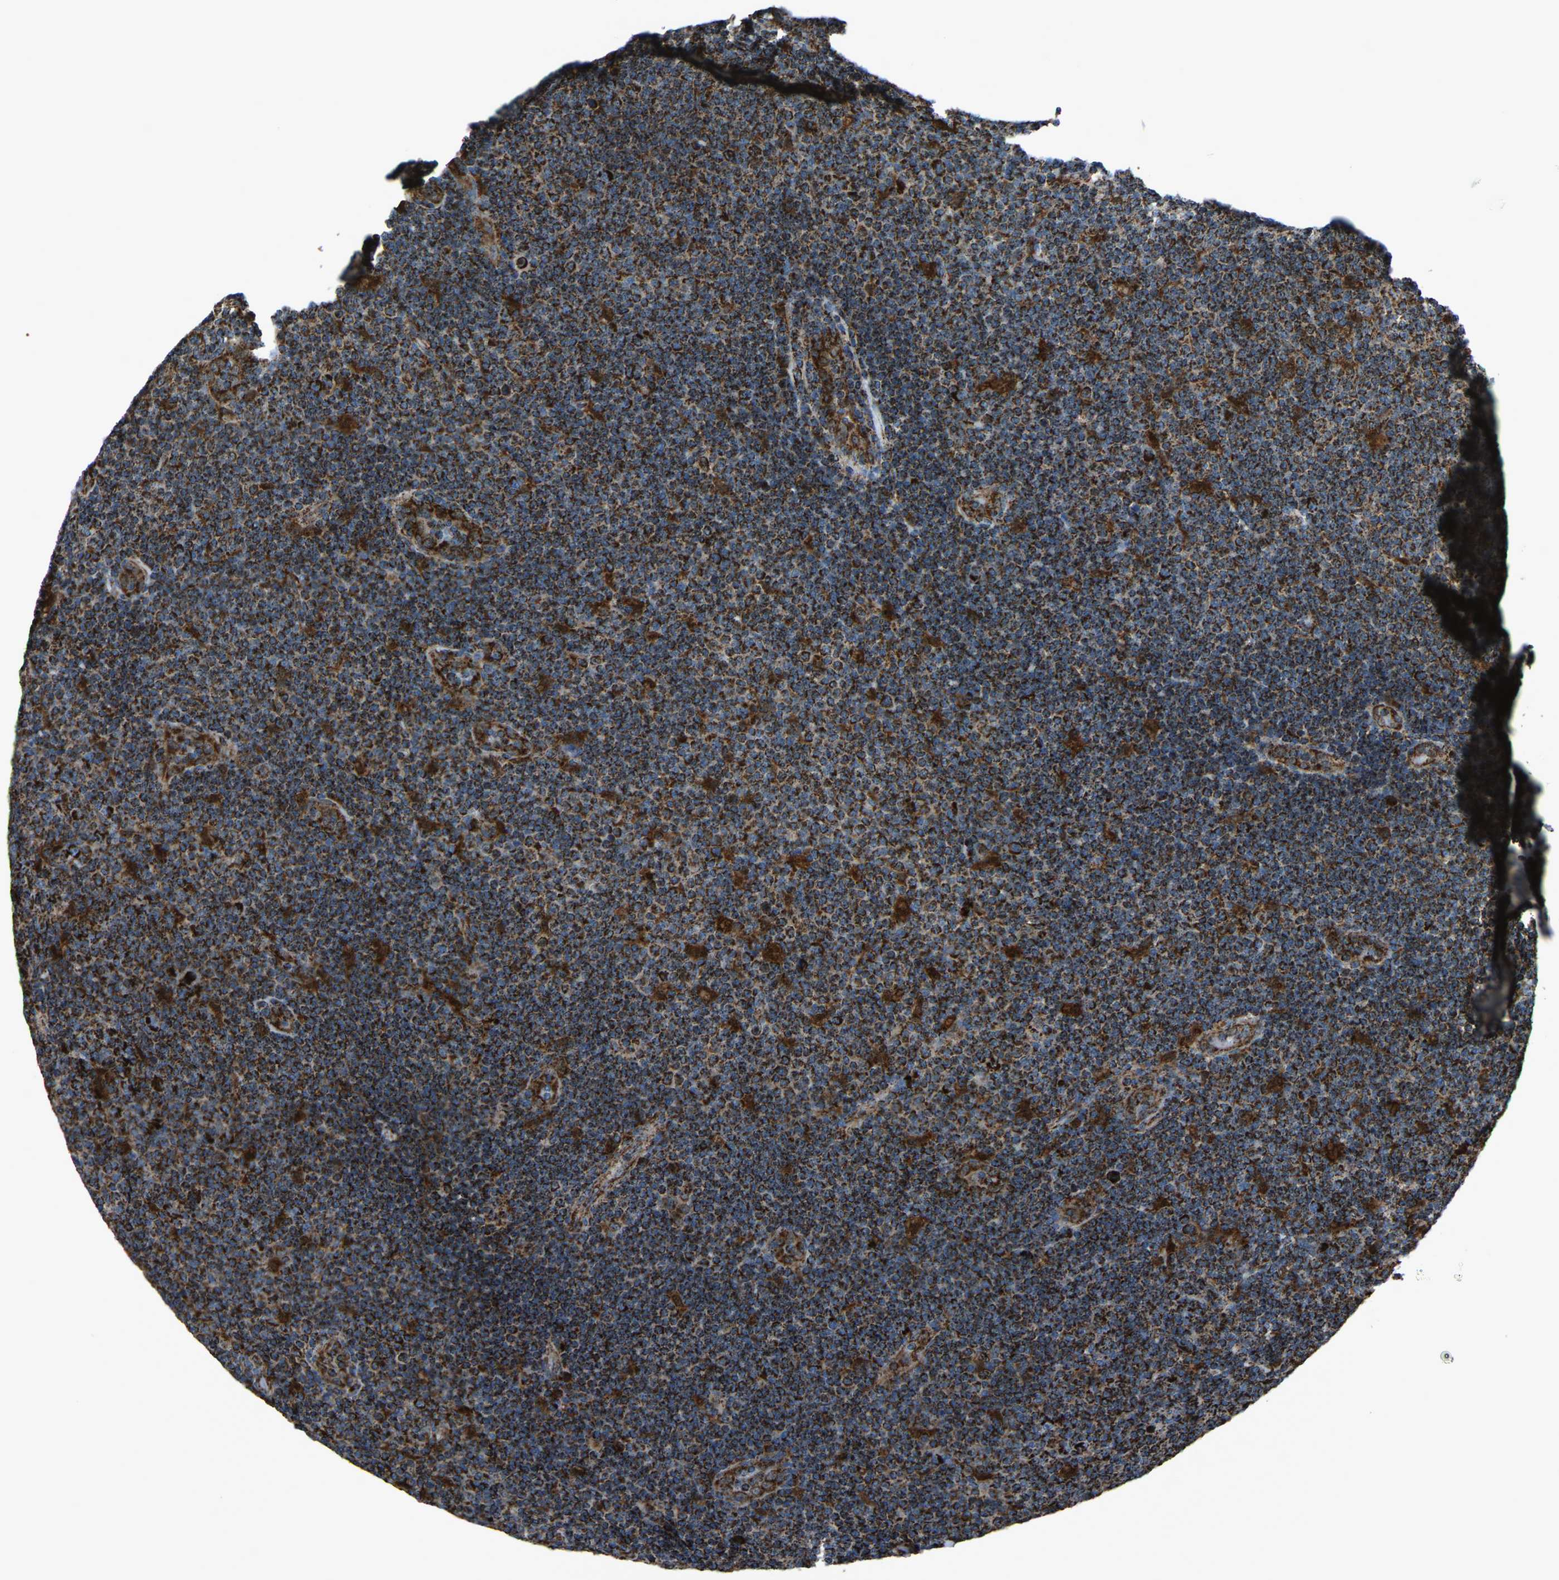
{"staining": {"intensity": "strong", "quantity": ">75%", "location": "cytoplasmic/membranous"}, "tissue": "lymphoma", "cell_type": "Tumor cells", "image_type": "cancer", "snomed": [{"axis": "morphology", "description": "Malignant lymphoma, non-Hodgkin's type, Low grade"}, {"axis": "topography", "description": "Lymph node"}], "caption": "Tumor cells display high levels of strong cytoplasmic/membranous expression in about >75% of cells in low-grade malignant lymphoma, non-Hodgkin's type.", "gene": "AKR1A1", "patient": {"sex": "male", "age": 83}}